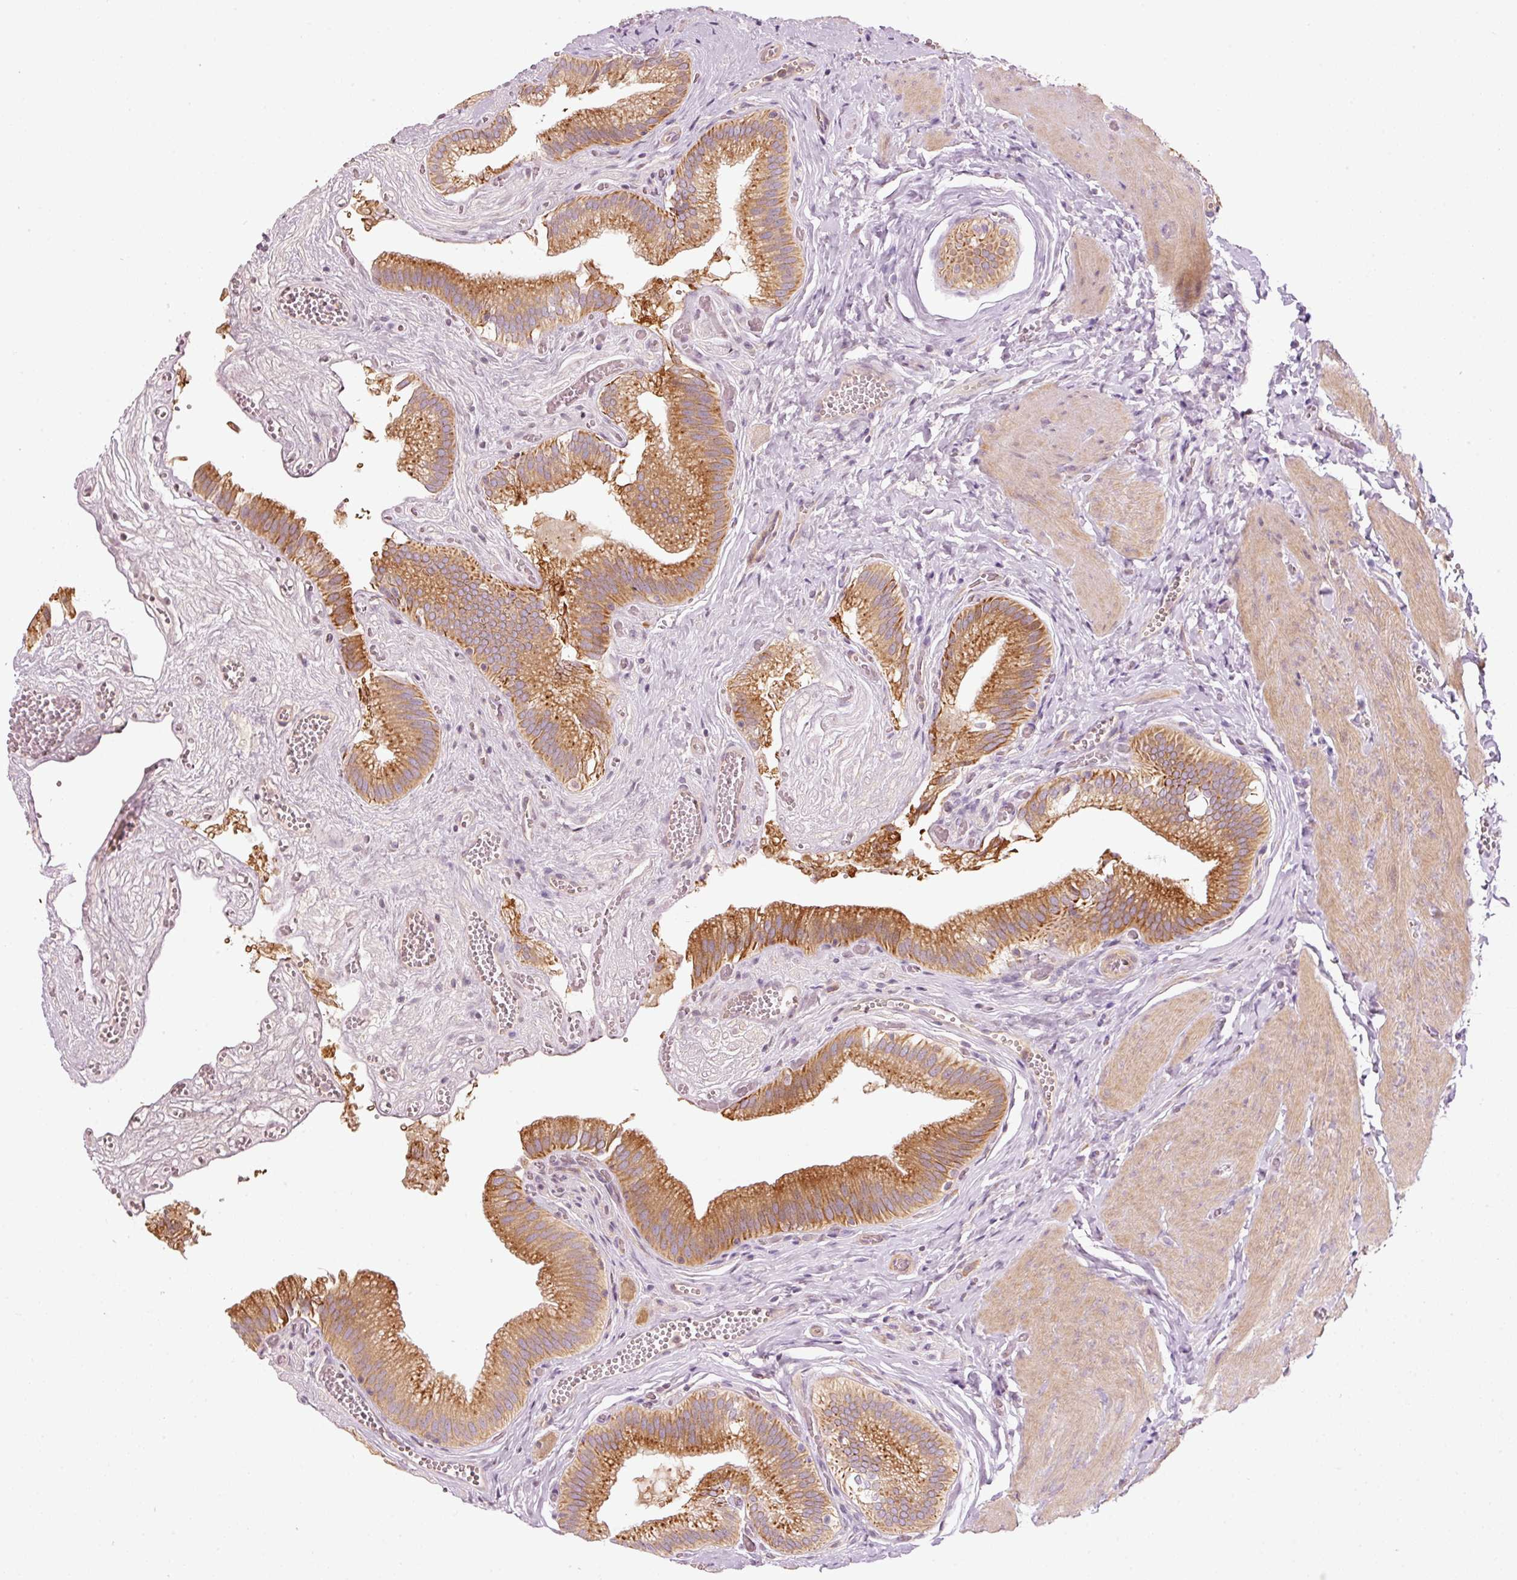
{"staining": {"intensity": "strong", "quantity": ">75%", "location": "cytoplasmic/membranous"}, "tissue": "gallbladder", "cell_type": "Glandular cells", "image_type": "normal", "snomed": [{"axis": "morphology", "description": "Normal tissue, NOS"}, {"axis": "topography", "description": "Gallbladder"}, {"axis": "topography", "description": "Peripheral nerve tissue"}], "caption": "Protein staining of benign gallbladder demonstrates strong cytoplasmic/membranous positivity in about >75% of glandular cells. Immunohistochemistry (ihc) stains the protein in brown and the nuclei are stained blue.", "gene": "MAP10", "patient": {"sex": "male", "age": 17}}